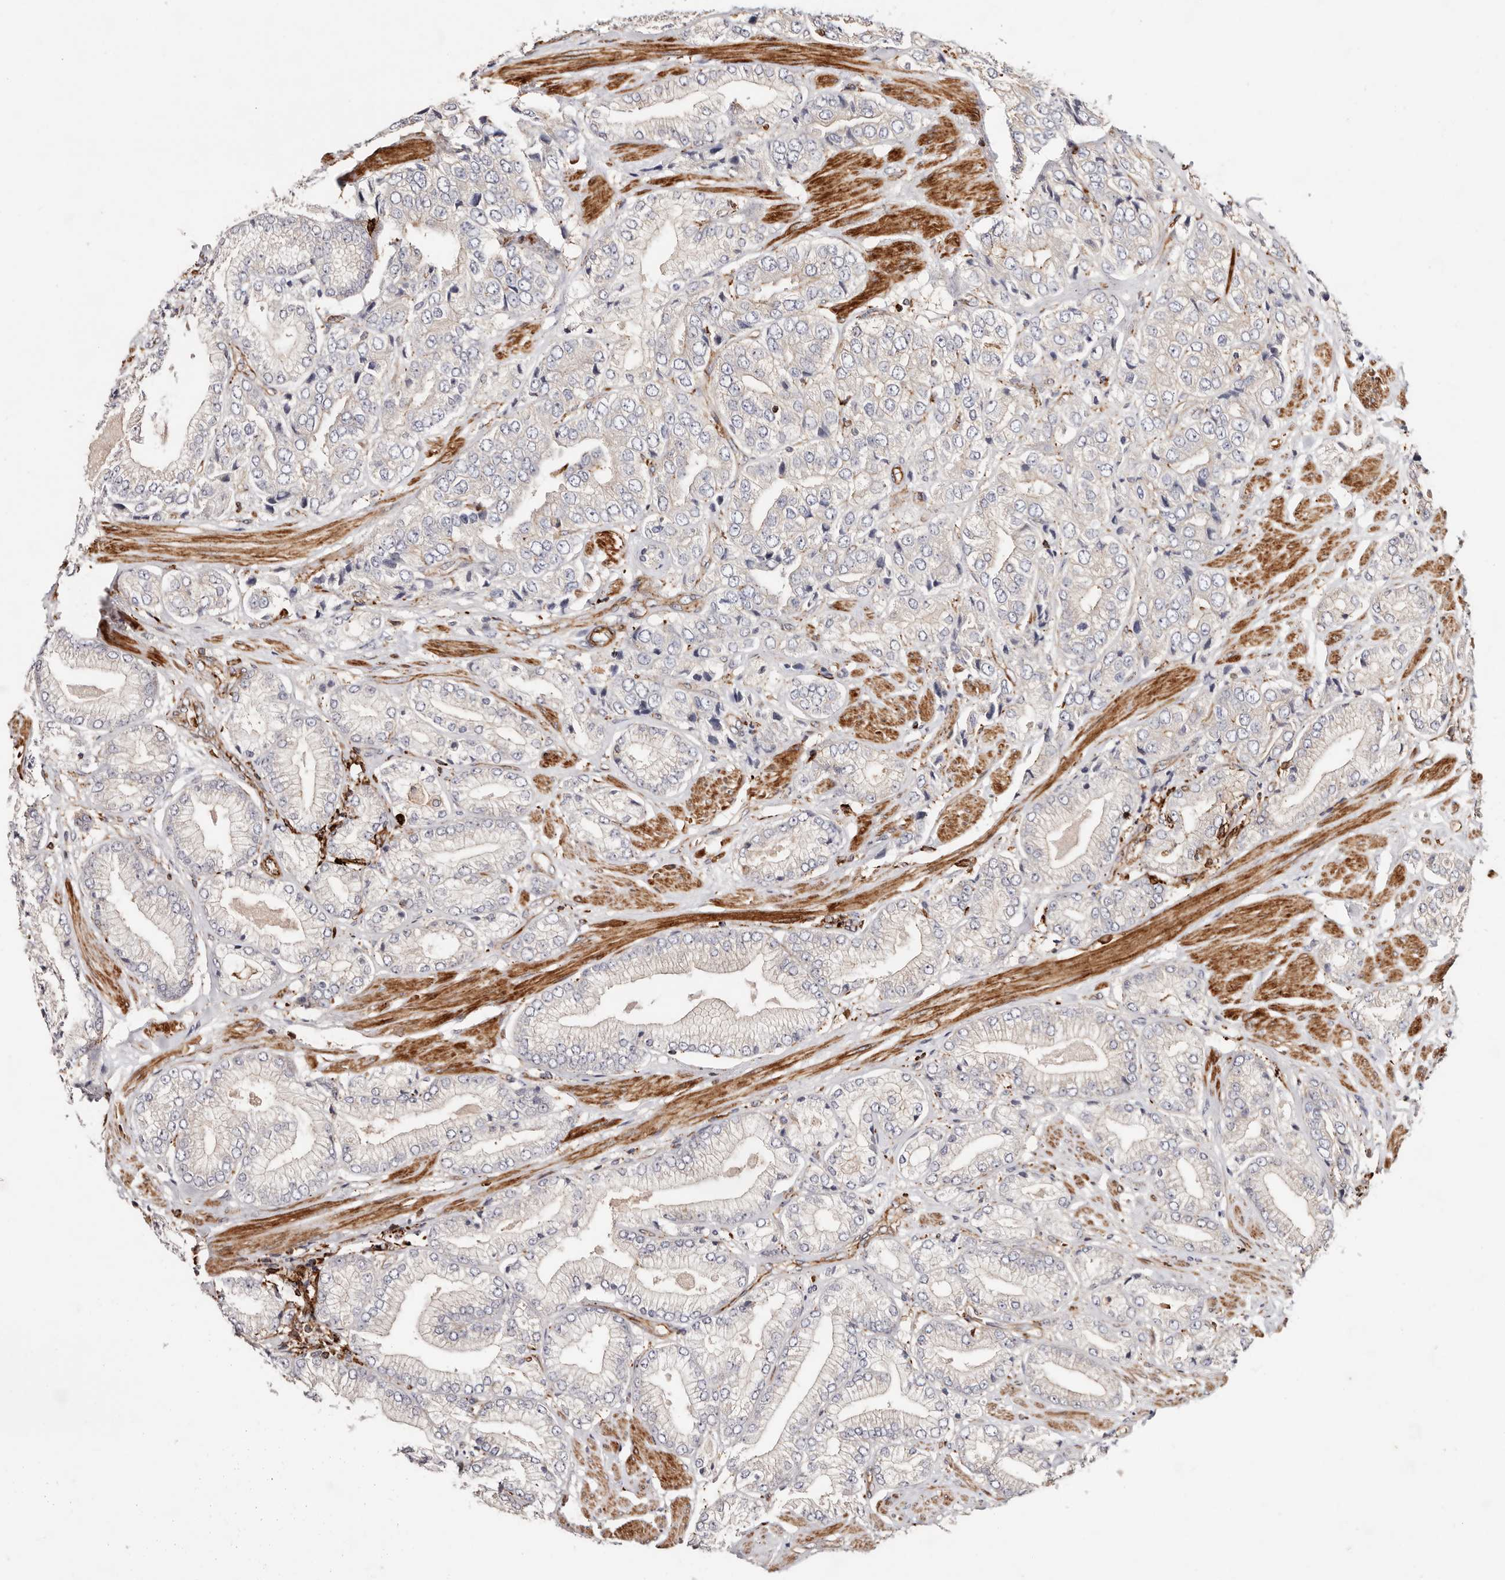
{"staining": {"intensity": "negative", "quantity": "none", "location": "none"}, "tissue": "prostate cancer", "cell_type": "Tumor cells", "image_type": "cancer", "snomed": [{"axis": "morphology", "description": "Adenocarcinoma, High grade"}, {"axis": "topography", "description": "Prostate"}], "caption": "IHC of prostate cancer (adenocarcinoma (high-grade)) displays no positivity in tumor cells. (DAB (3,3'-diaminobenzidine) immunohistochemistry with hematoxylin counter stain).", "gene": "PTPN22", "patient": {"sex": "male", "age": 50}}